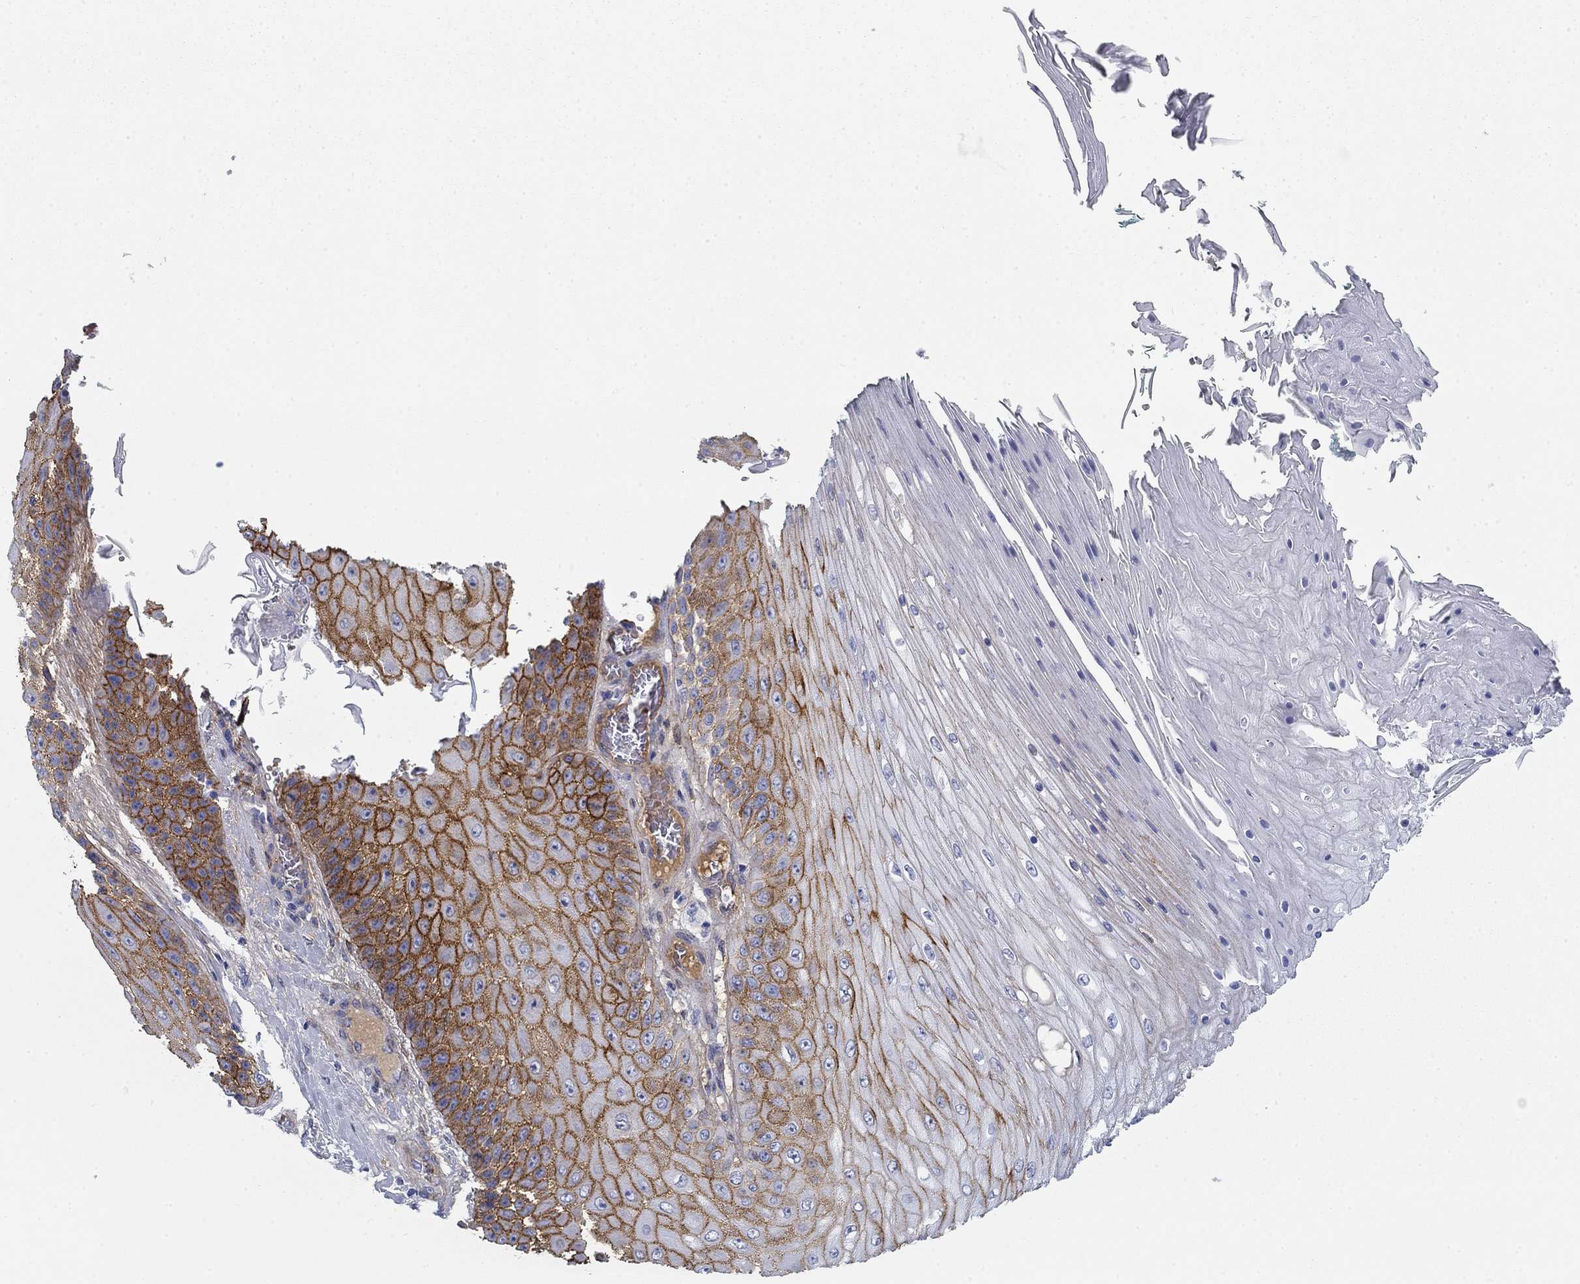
{"staining": {"intensity": "strong", "quantity": ">75%", "location": "cytoplasmic/membranous"}, "tissue": "skin cancer", "cell_type": "Tumor cells", "image_type": "cancer", "snomed": [{"axis": "morphology", "description": "Squamous cell carcinoma, NOS"}, {"axis": "topography", "description": "Skin"}], "caption": "An image of skin cancer stained for a protein exhibits strong cytoplasmic/membranous brown staining in tumor cells.", "gene": "GPC1", "patient": {"sex": "male", "age": 62}}